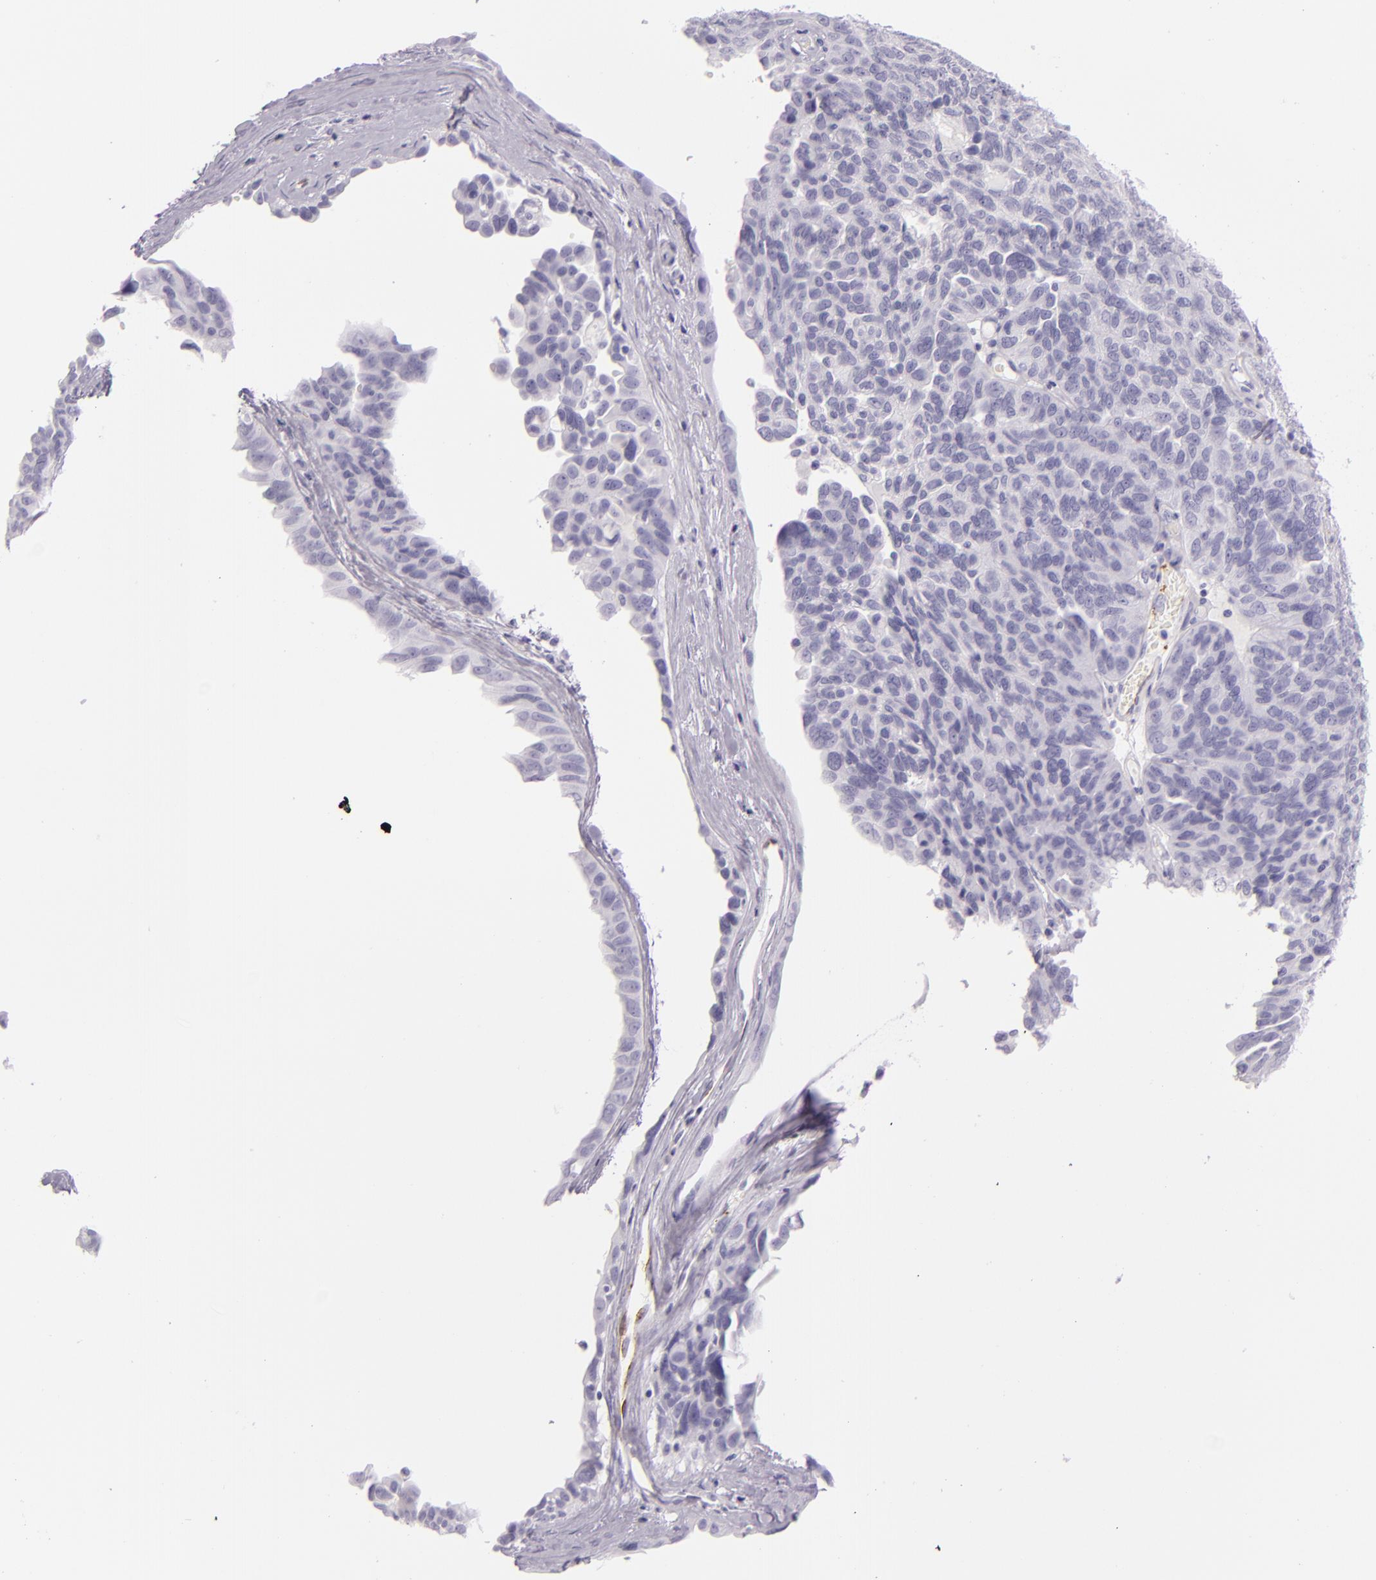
{"staining": {"intensity": "negative", "quantity": "none", "location": "none"}, "tissue": "ovarian cancer", "cell_type": "Tumor cells", "image_type": "cancer", "snomed": [{"axis": "morphology", "description": "Cystadenocarcinoma, serous, NOS"}, {"axis": "topography", "description": "Ovary"}], "caption": "This is an IHC photomicrograph of human ovarian cancer. There is no positivity in tumor cells.", "gene": "SELP", "patient": {"sex": "female", "age": 64}}